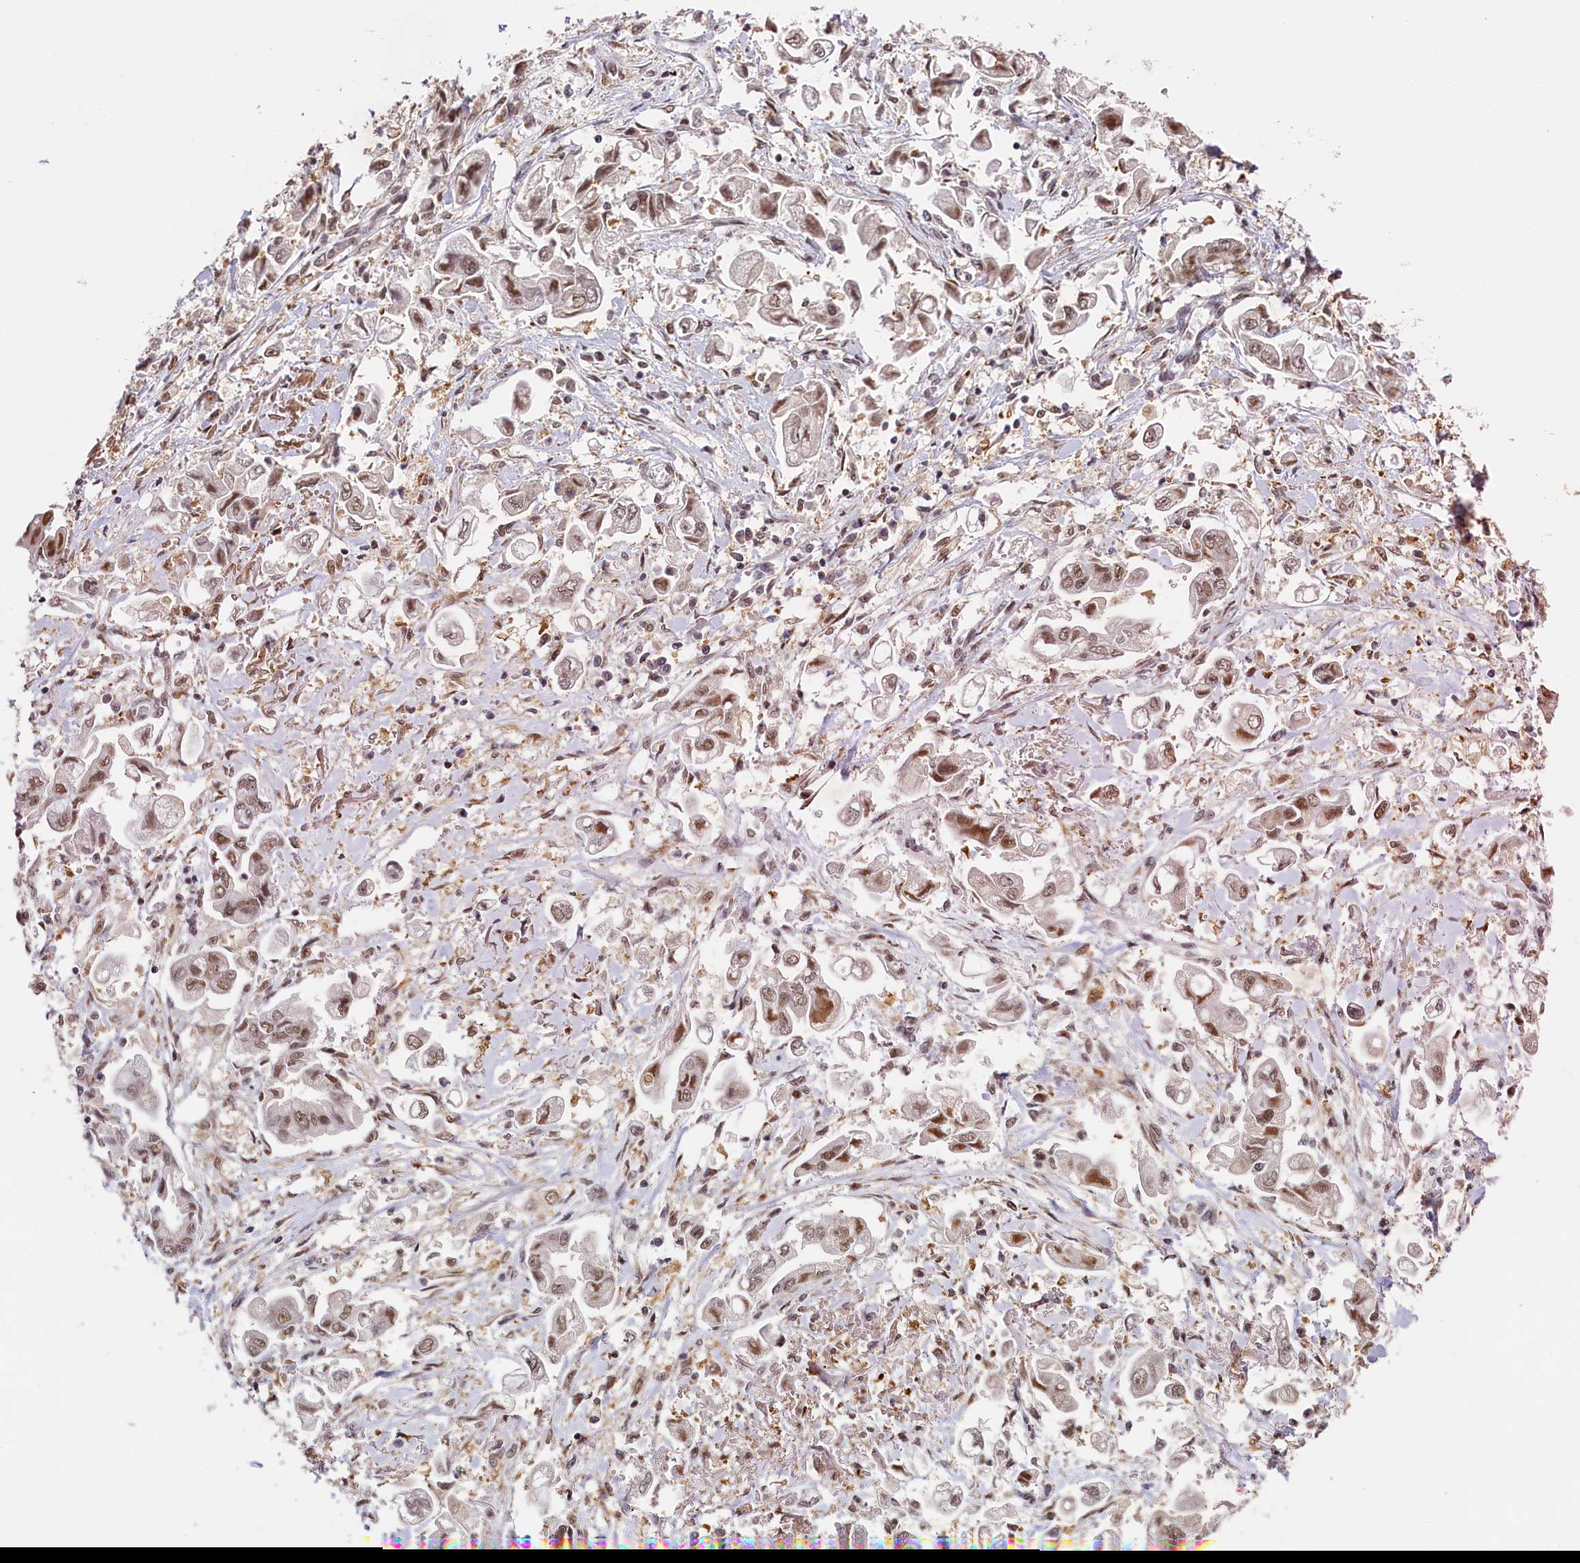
{"staining": {"intensity": "moderate", "quantity": "25%-75%", "location": "nuclear"}, "tissue": "stomach cancer", "cell_type": "Tumor cells", "image_type": "cancer", "snomed": [{"axis": "morphology", "description": "Adenocarcinoma, NOS"}, {"axis": "topography", "description": "Stomach"}], "caption": "A histopathology image showing moderate nuclear expression in about 25%-75% of tumor cells in stomach cancer (adenocarcinoma), as visualized by brown immunohistochemical staining.", "gene": "PPHLN1", "patient": {"sex": "male", "age": 62}}